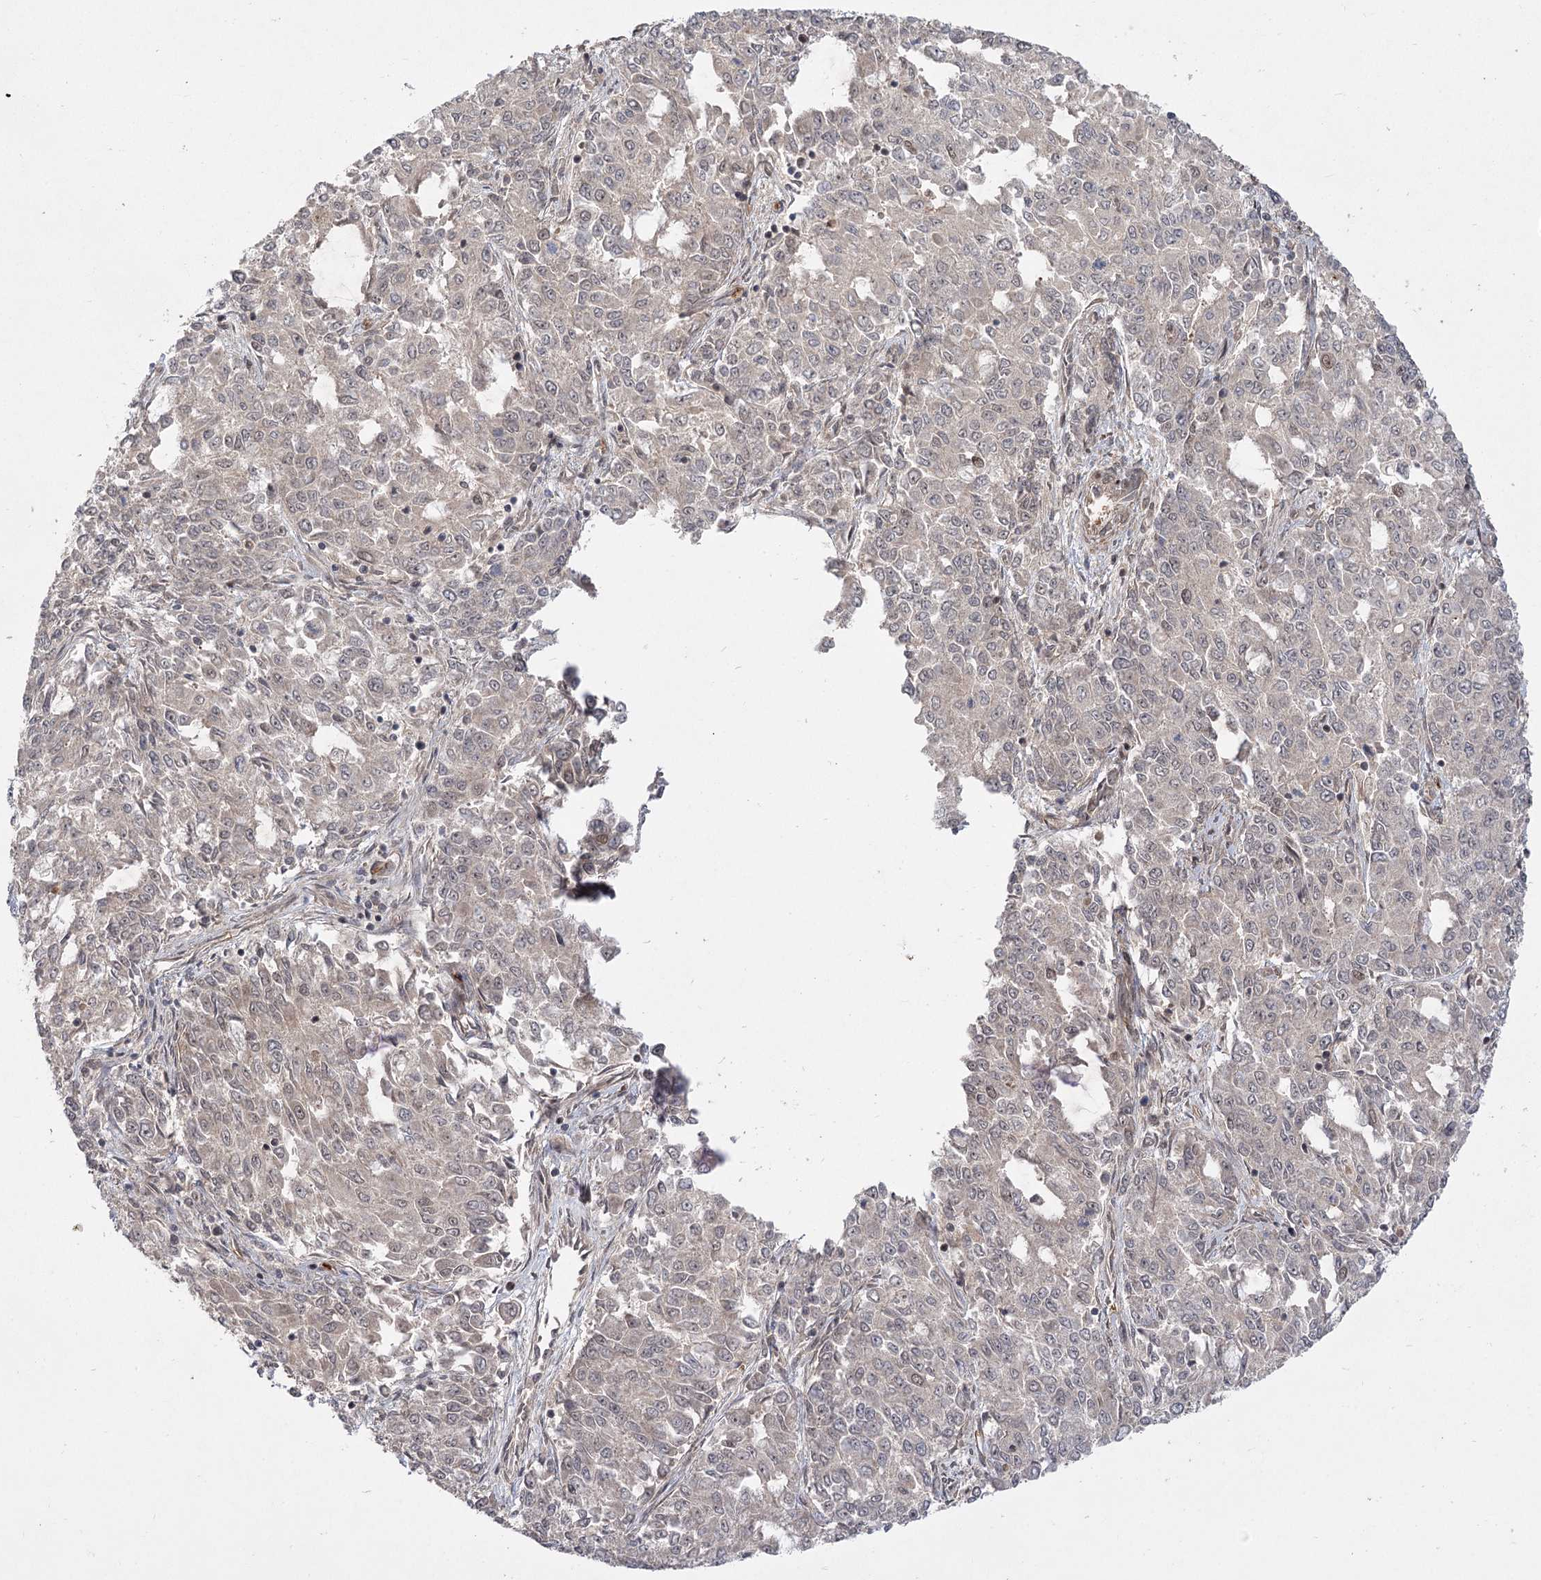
{"staining": {"intensity": "moderate", "quantity": "<25%", "location": "nuclear"}, "tissue": "endometrial cancer", "cell_type": "Tumor cells", "image_type": "cancer", "snomed": [{"axis": "morphology", "description": "Adenocarcinoma, NOS"}, {"axis": "topography", "description": "Endometrium"}], "caption": "Moderate nuclear staining is appreciated in about <25% of tumor cells in endometrial cancer.", "gene": "HELQ", "patient": {"sex": "female", "age": 50}}